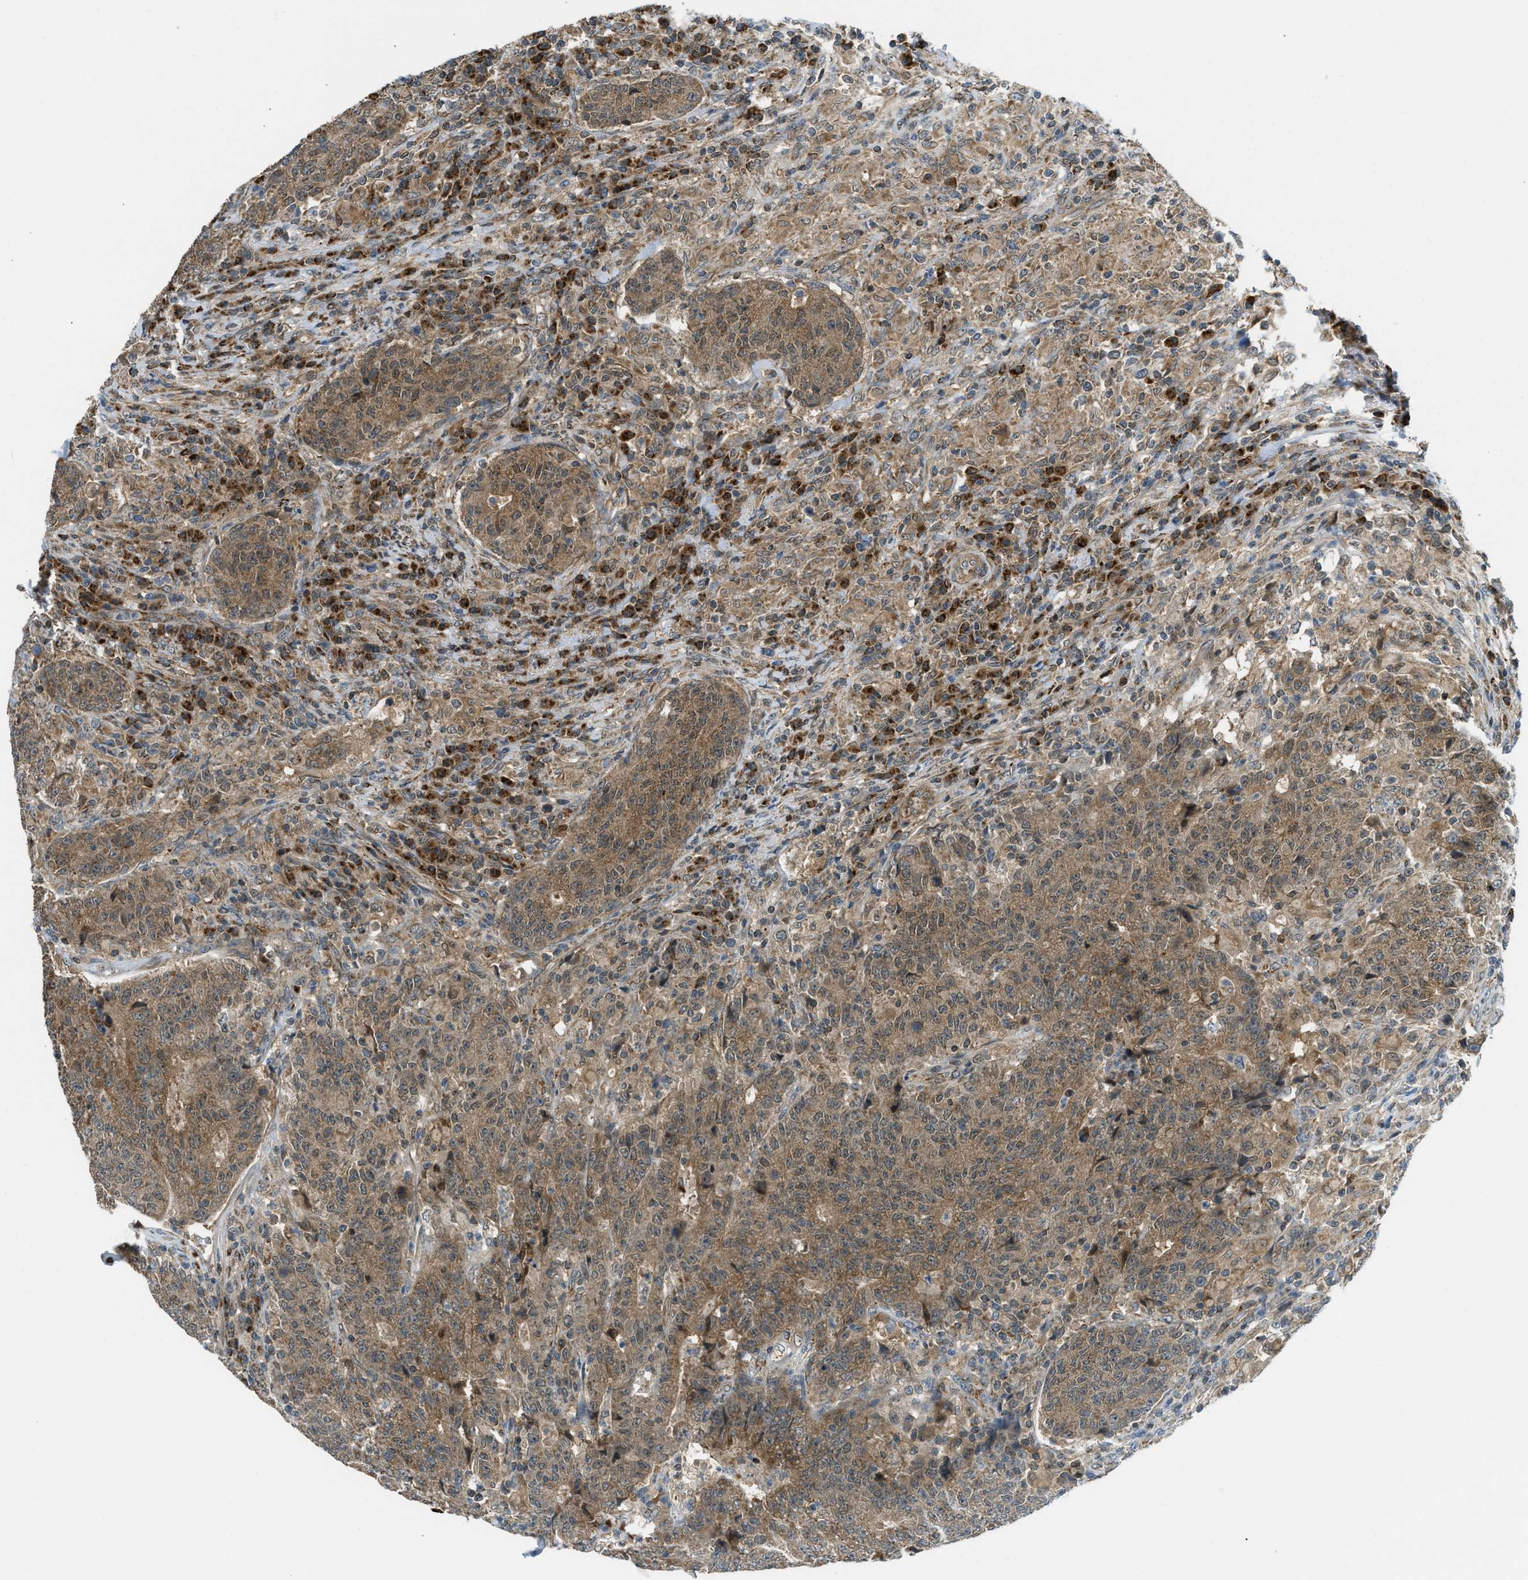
{"staining": {"intensity": "moderate", "quantity": ">75%", "location": "cytoplasmic/membranous"}, "tissue": "colorectal cancer", "cell_type": "Tumor cells", "image_type": "cancer", "snomed": [{"axis": "morphology", "description": "Normal tissue, NOS"}, {"axis": "morphology", "description": "Adenocarcinoma, NOS"}, {"axis": "topography", "description": "Colon"}], "caption": "This is an image of IHC staining of colorectal adenocarcinoma, which shows moderate staining in the cytoplasmic/membranous of tumor cells.", "gene": "SESN2", "patient": {"sex": "female", "age": 75}}